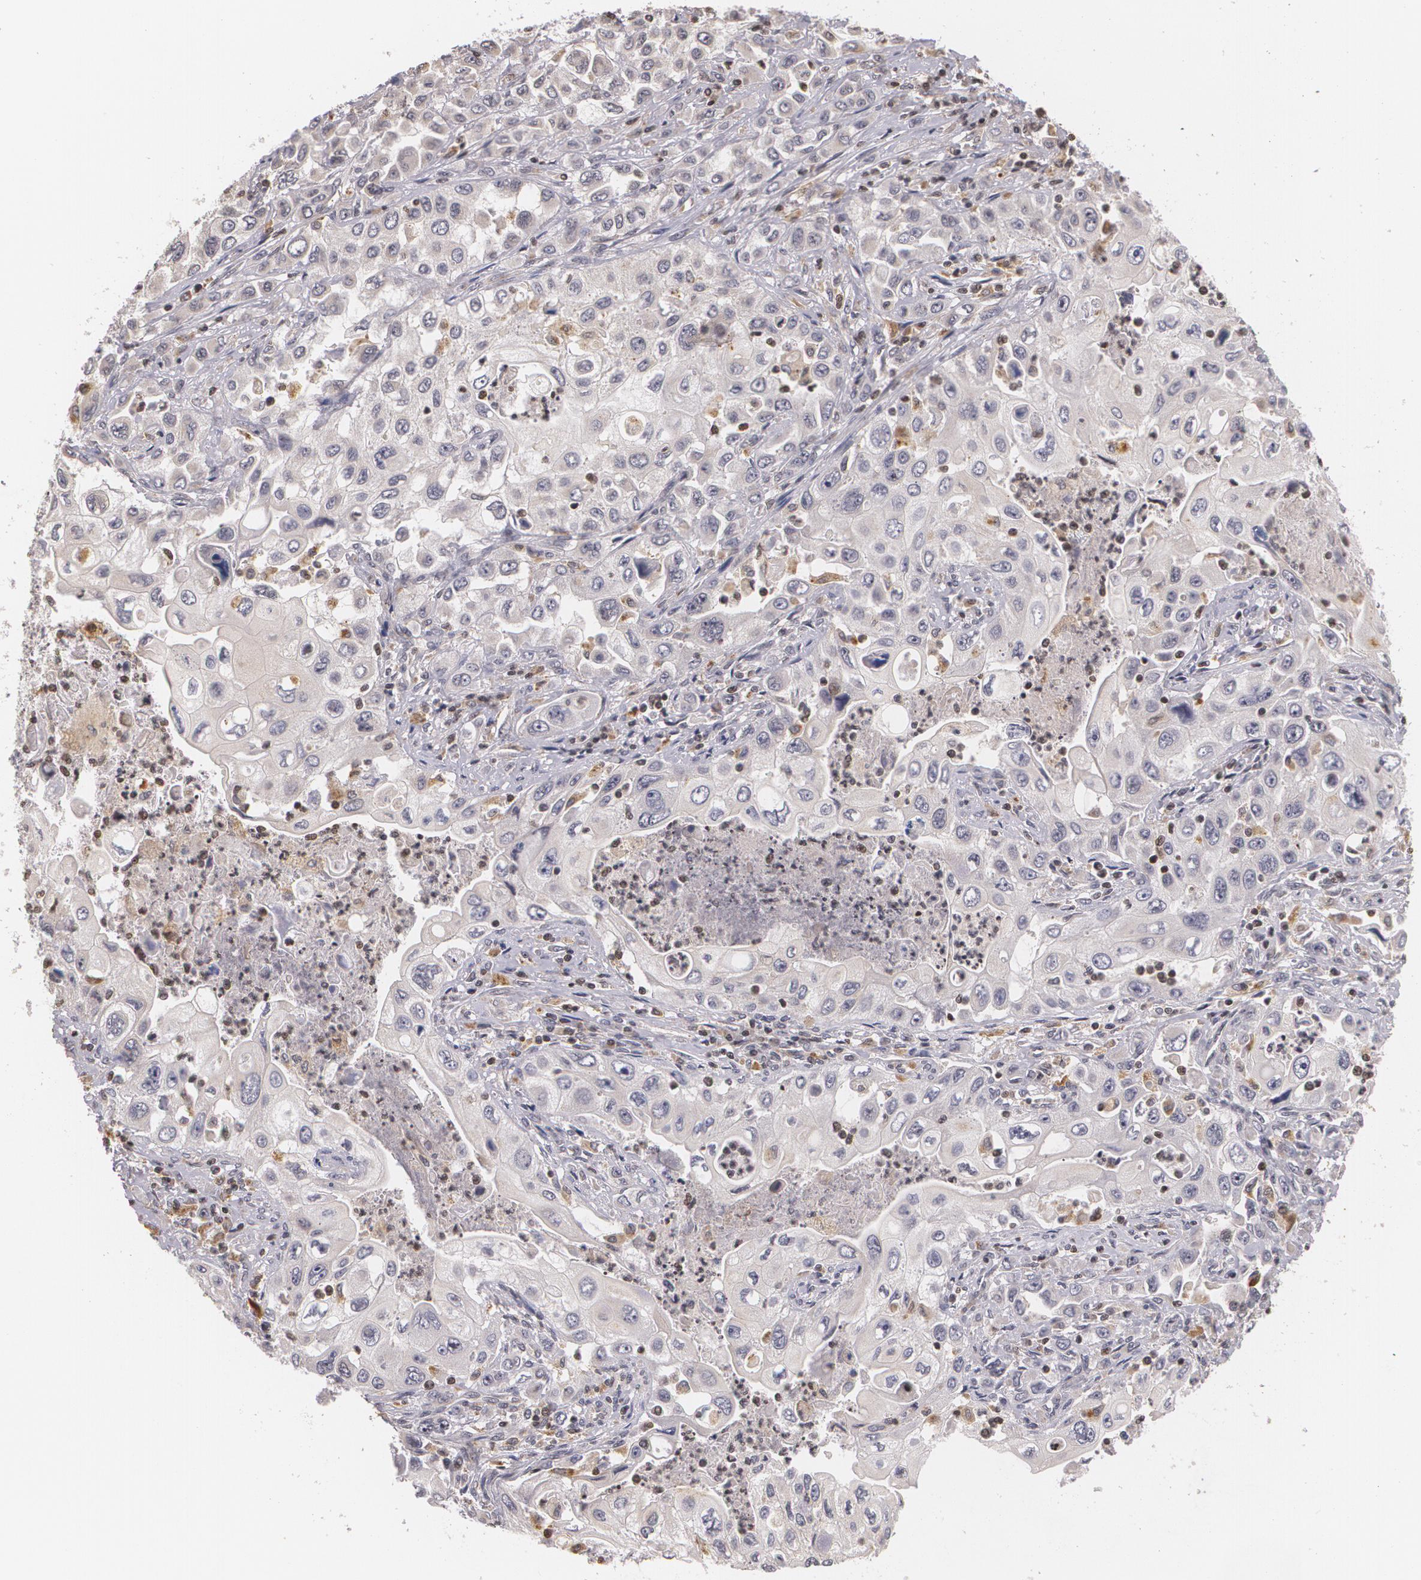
{"staining": {"intensity": "weak", "quantity": "<25%", "location": "cytoplasmic/membranous"}, "tissue": "pancreatic cancer", "cell_type": "Tumor cells", "image_type": "cancer", "snomed": [{"axis": "morphology", "description": "Adenocarcinoma, NOS"}, {"axis": "topography", "description": "Pancreas"}], "caption": "A histopathology image of pancreatic cancer (adenocarcinoma) stained for a protein displays no brown staining in tumor cells. (DAB immunohistochemistry (IHC), high magnification).", "gene": "VAV3", "patient": {"sex": "male", "age": 70}}